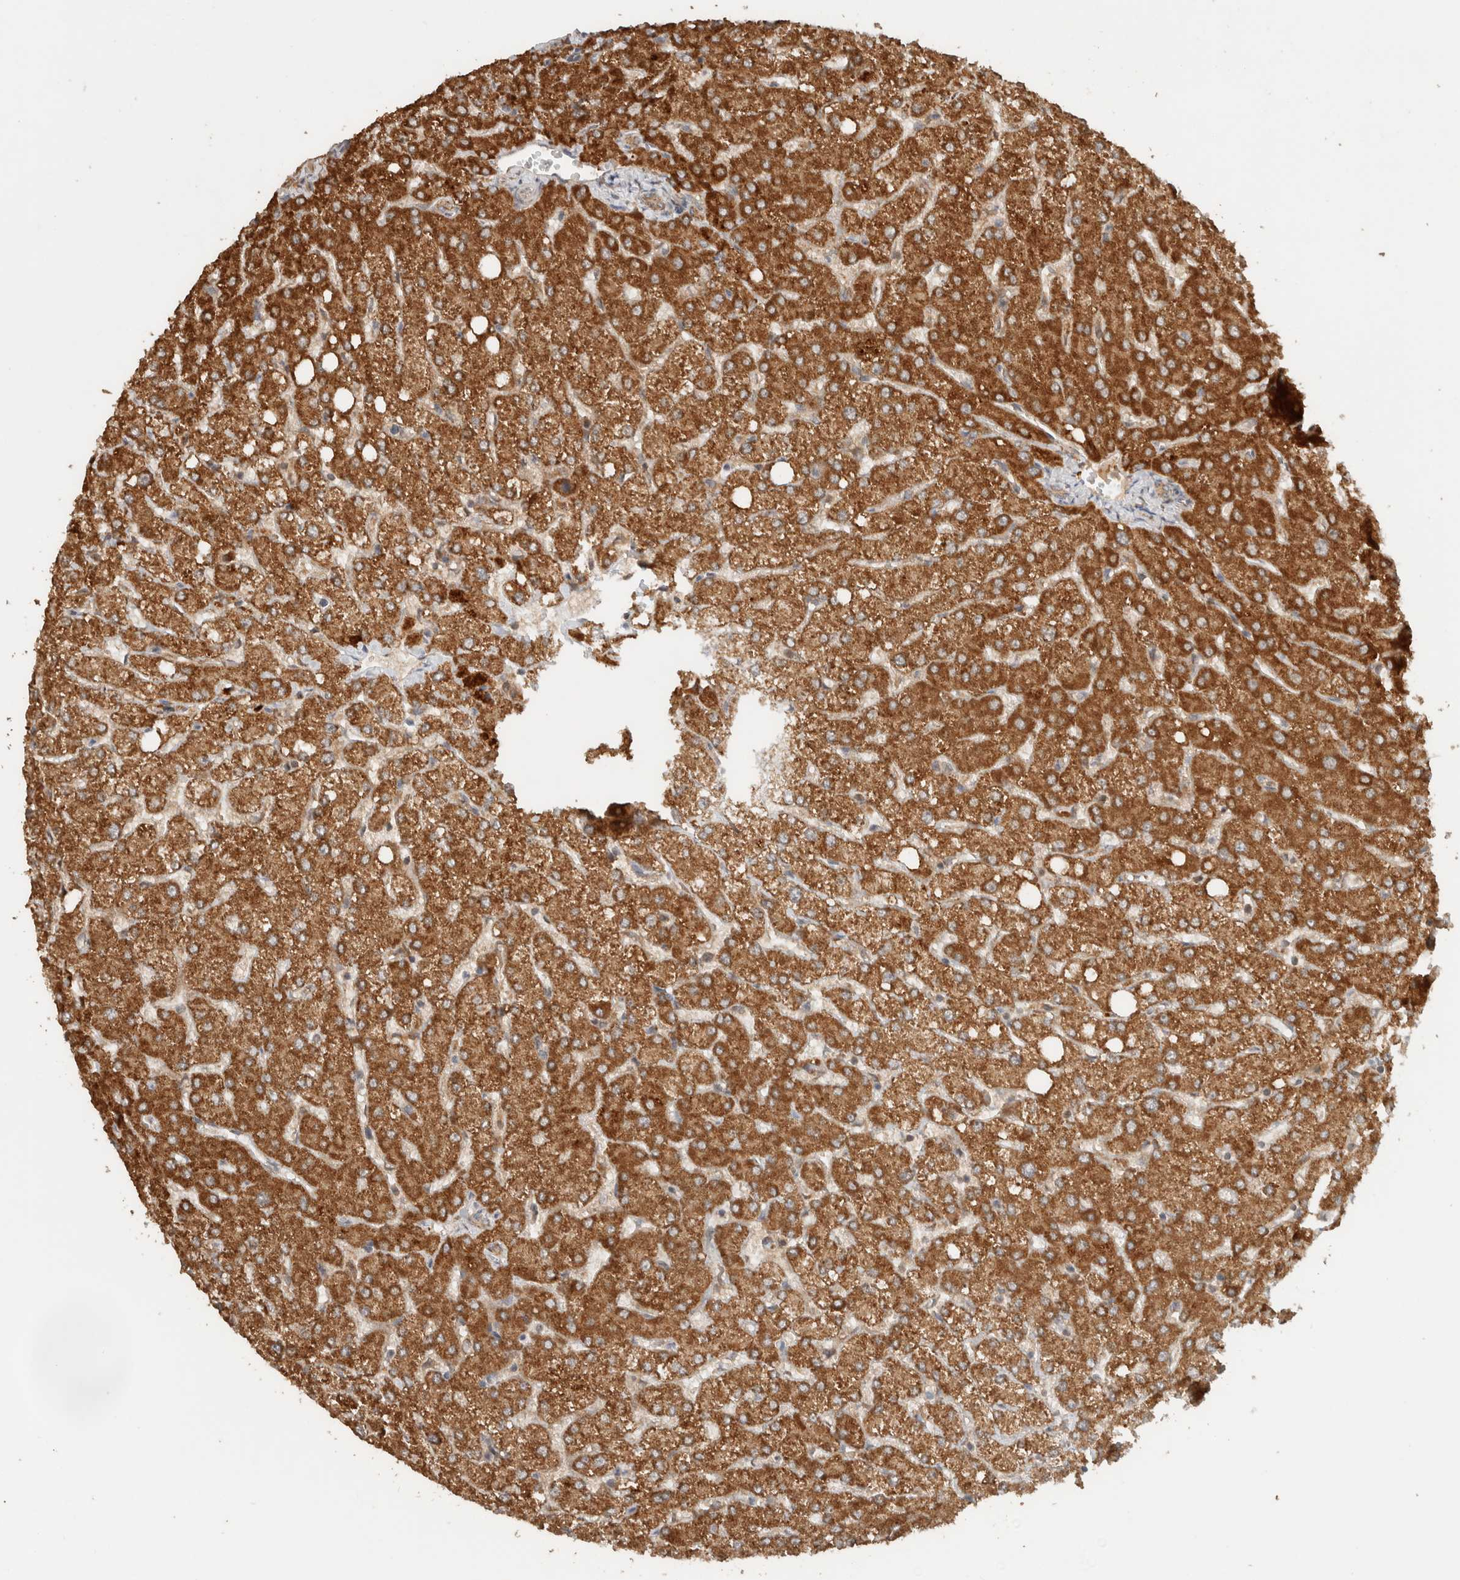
{"staining": {"intensity": "weak", "quantity": ">75%", "location": "cytoplasmic/membranous"}, "tissue": "liver", "cell_type": "Cholangiocytes", "image_type": "normal", "snomed": [{"axis": "morphology", "description": "Normal tissue, NOS"}, {"axis": "topography", "description": "Liver"}], "caption": "DAB immunohistochemical staining of unremarkable liver demonstrates weak cytoplasmic/membranous protein positivity in about >75% of cholangiocytes.", "gene": "EIF2B3", "patient": {"sex": "female", "age": 54}}